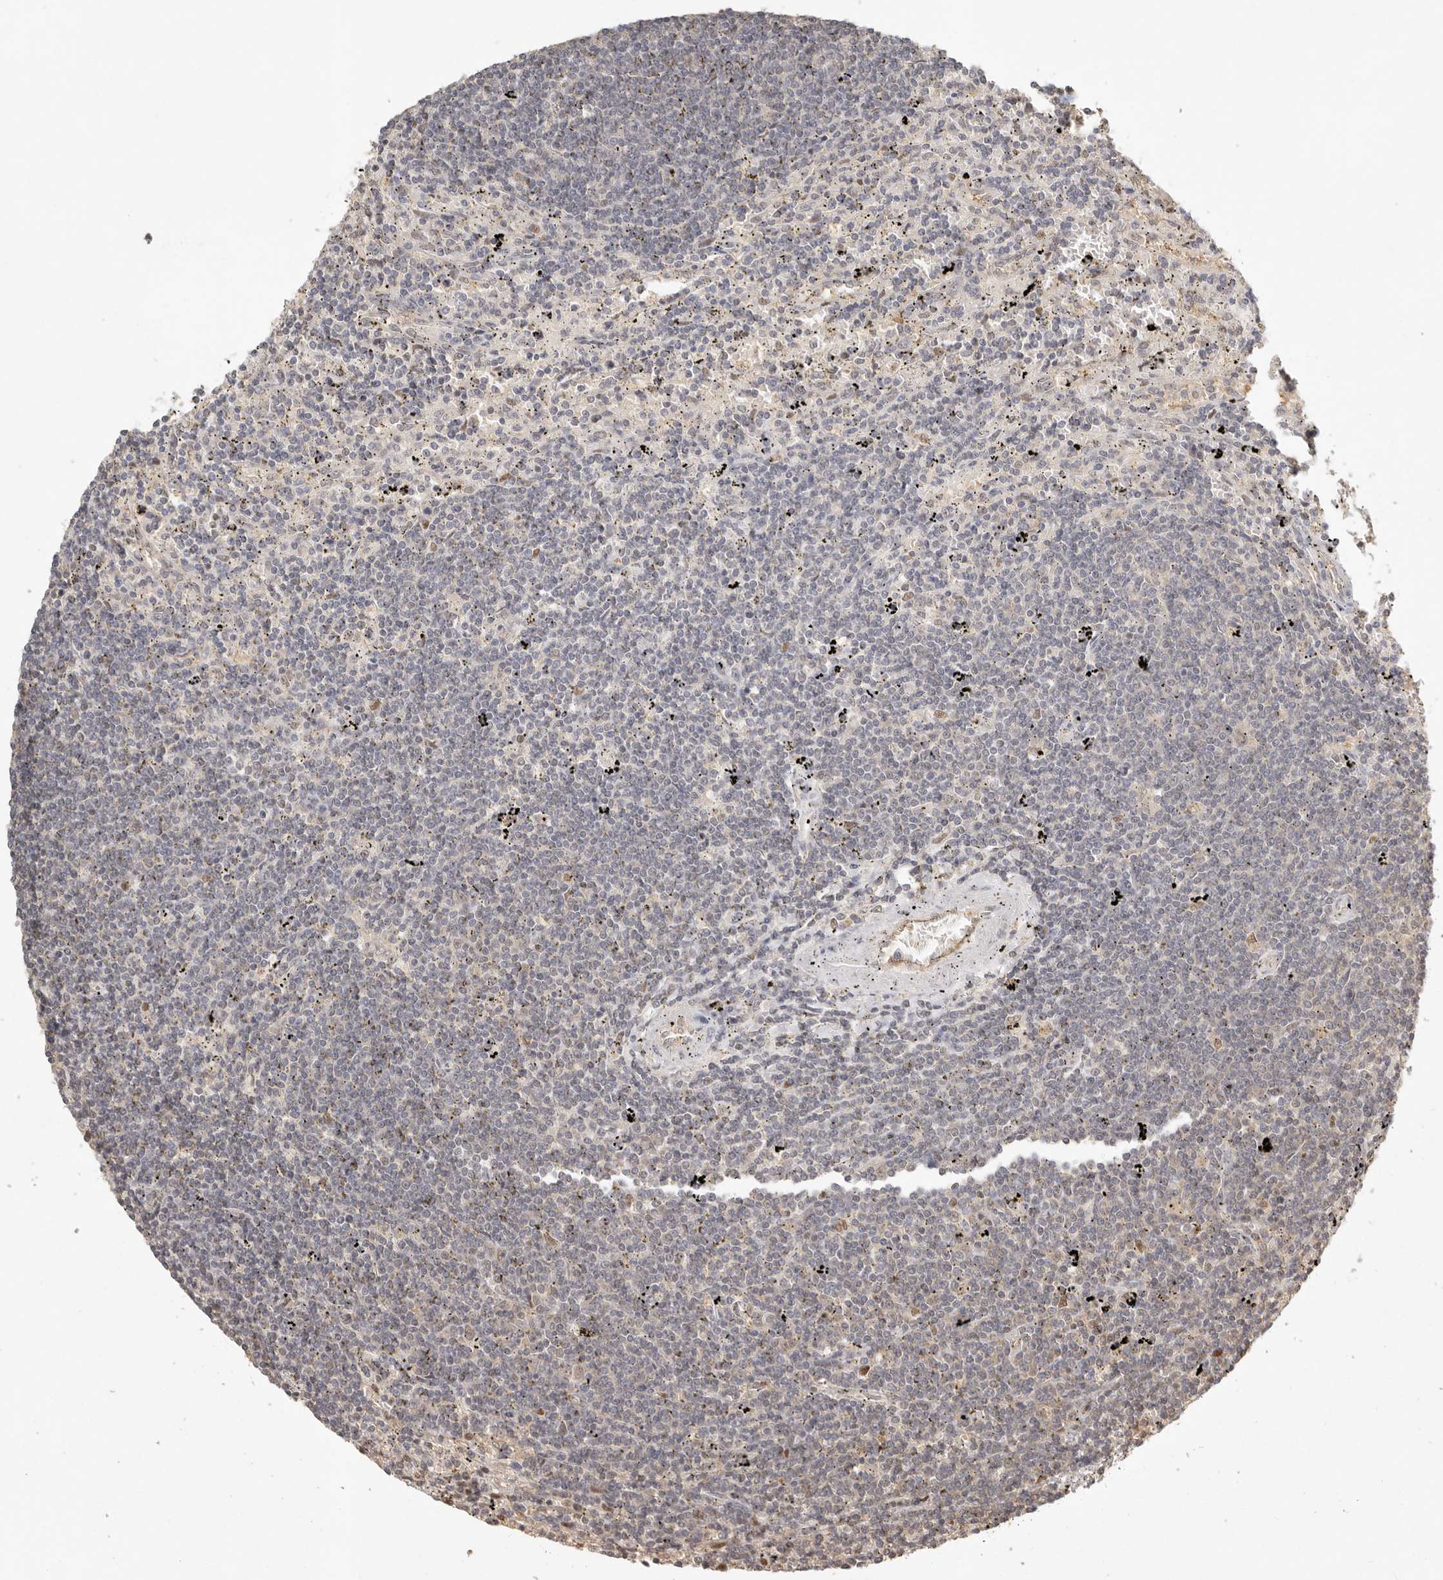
{"staining": {"intensity": "negative", "quantity": "none", "location": "none"}, "tissue": "lymphoma", "cell_type": "Tumor cells", "image_type": "cancer", "snomed": [{"axis": "morphology", "description": "Malignant lymphoma, non-Hodgkin's type, Low grade"}, {"axis": "topography", "description": "Spleen"}], "caption": "Tumor cells are negative for protein expression in human lymphoma.", "gene": "PSMA5", "patient": {"sex": "male", "age": 76}}